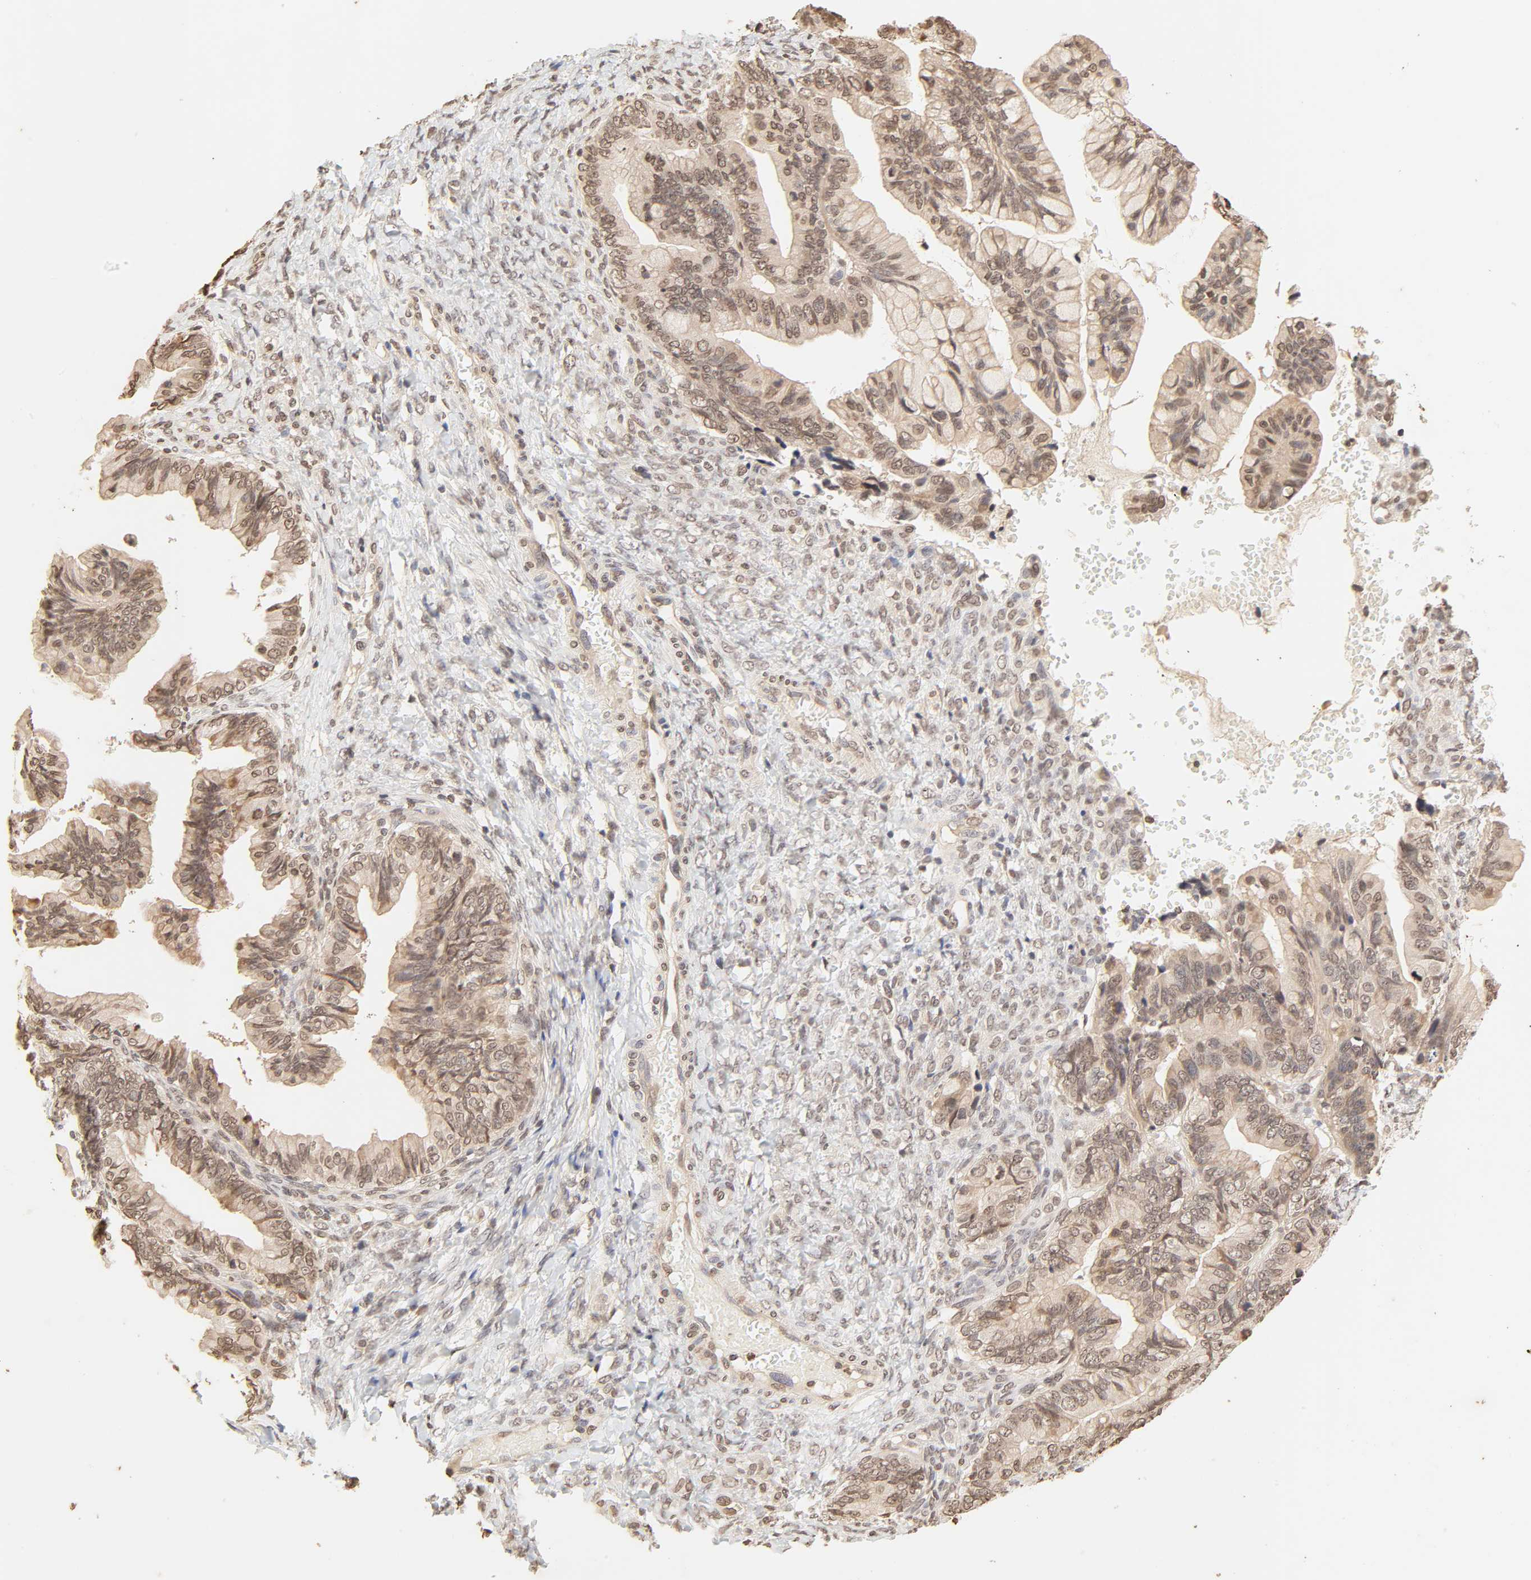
{"staining": {"intensity": "moderate", "quantity": ">75%", "location": "cytoplasmic/membranous,nuclear"}, "tissue": "ovarian cancer", "cell_type": "Tumor cells", "image_type": "cancer", "snomed": [{"axis": "morphology", "description": "Cystadenocarcinoma, mucinous, NOS"}, {"axis": "topography", "description": "Ovary"}], "caption": "The micrograph reveals a brown stain indicating the presence of a protein in the cytoplasmic/membranous and nuclear of tumor cells in ovarian cancer (mucinous cystadenocarcinoma).", "gene": "TBL1X", "patient": {"sex": "female", "age": 36}}